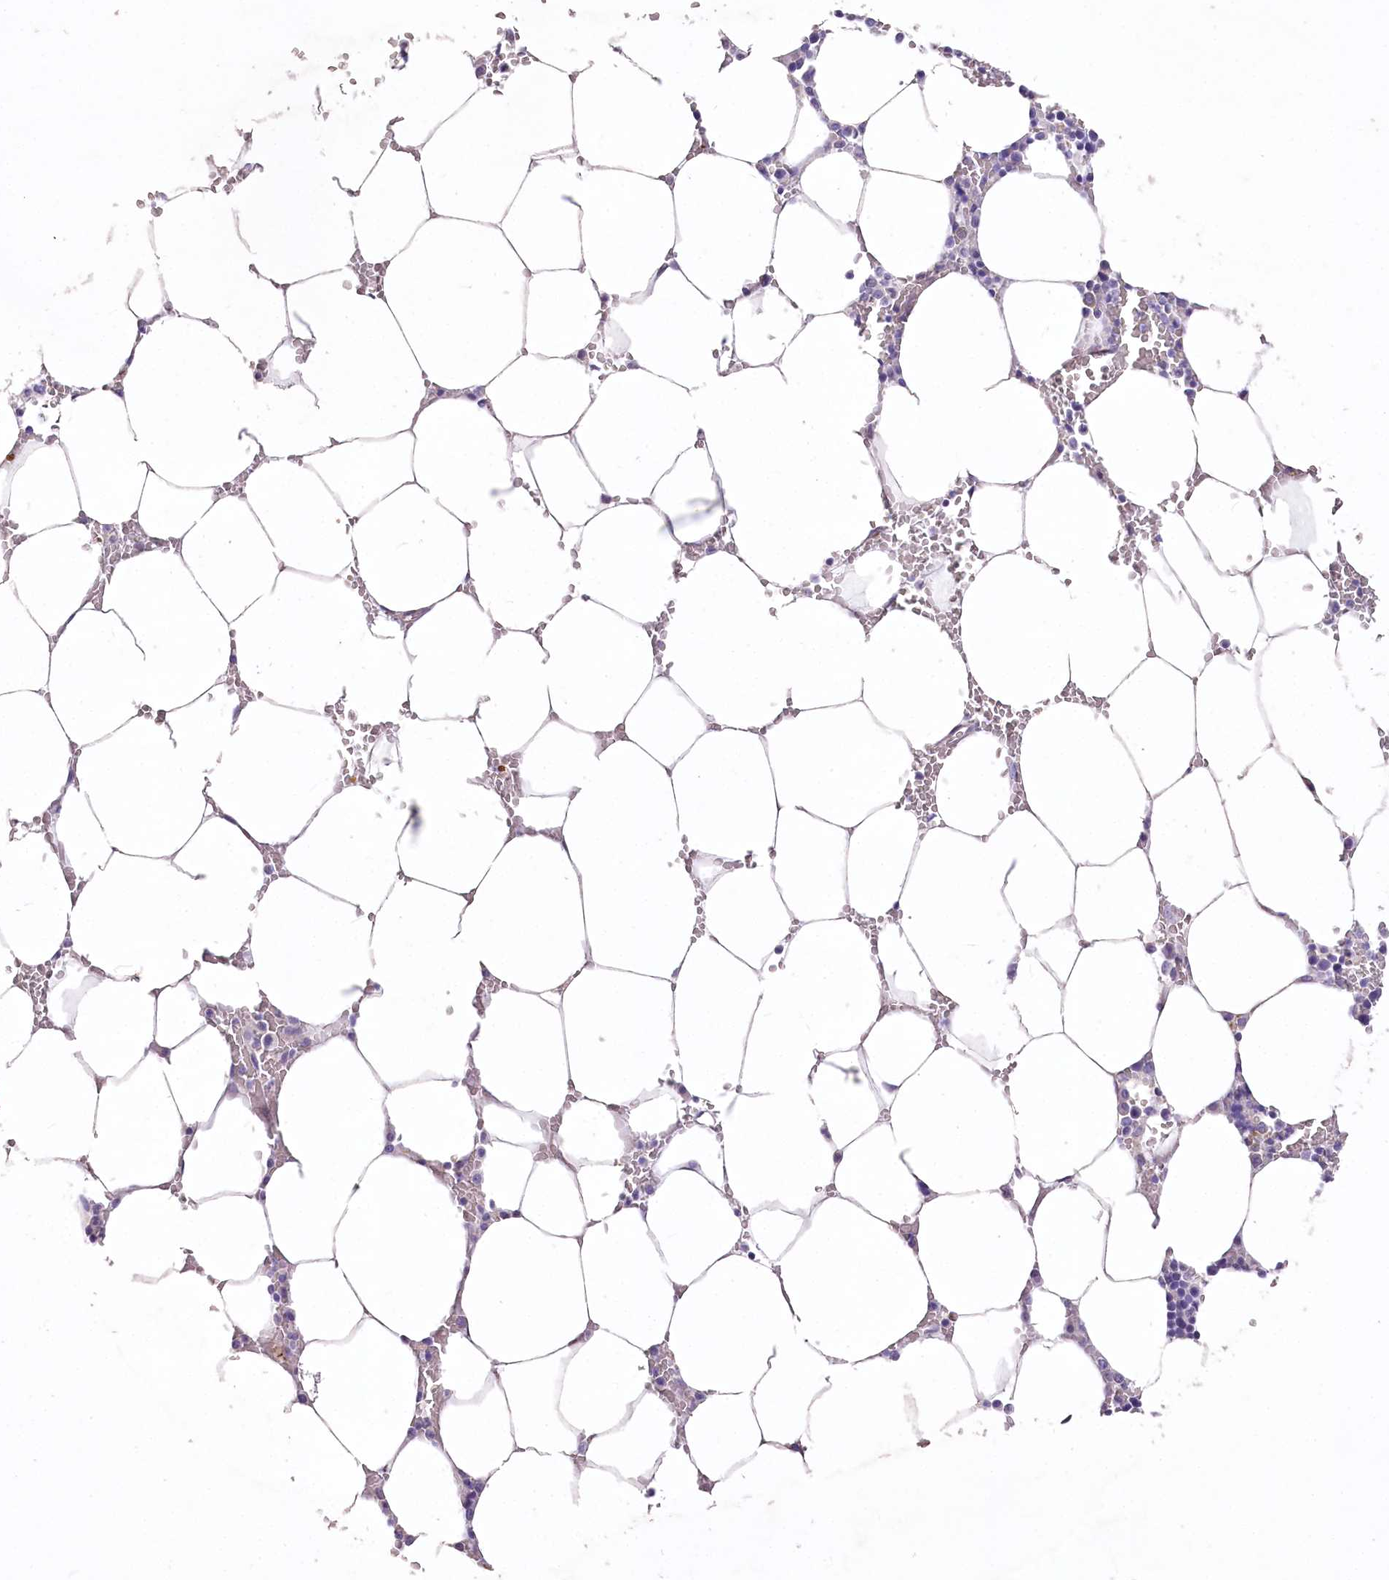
{"staining": {"intensity": "negative", "quantity": "none", "location": "none"}, "tissue": "bone marrow", "cell_type": "Hematopoietic cells", "image_type": "normal", "snomed": [{"axis": "morphology", "description": "Normal tissue, NOS"}, {"axis": "topography", "description": "Bone marrow"}], "caption": "This is an immunohistochemistry micrograph of benign human bone marrow. There is no expression in hematopoietic cells.", "gene": "ANGPTL3", "patient": {"sex": "male", "age": 70}}